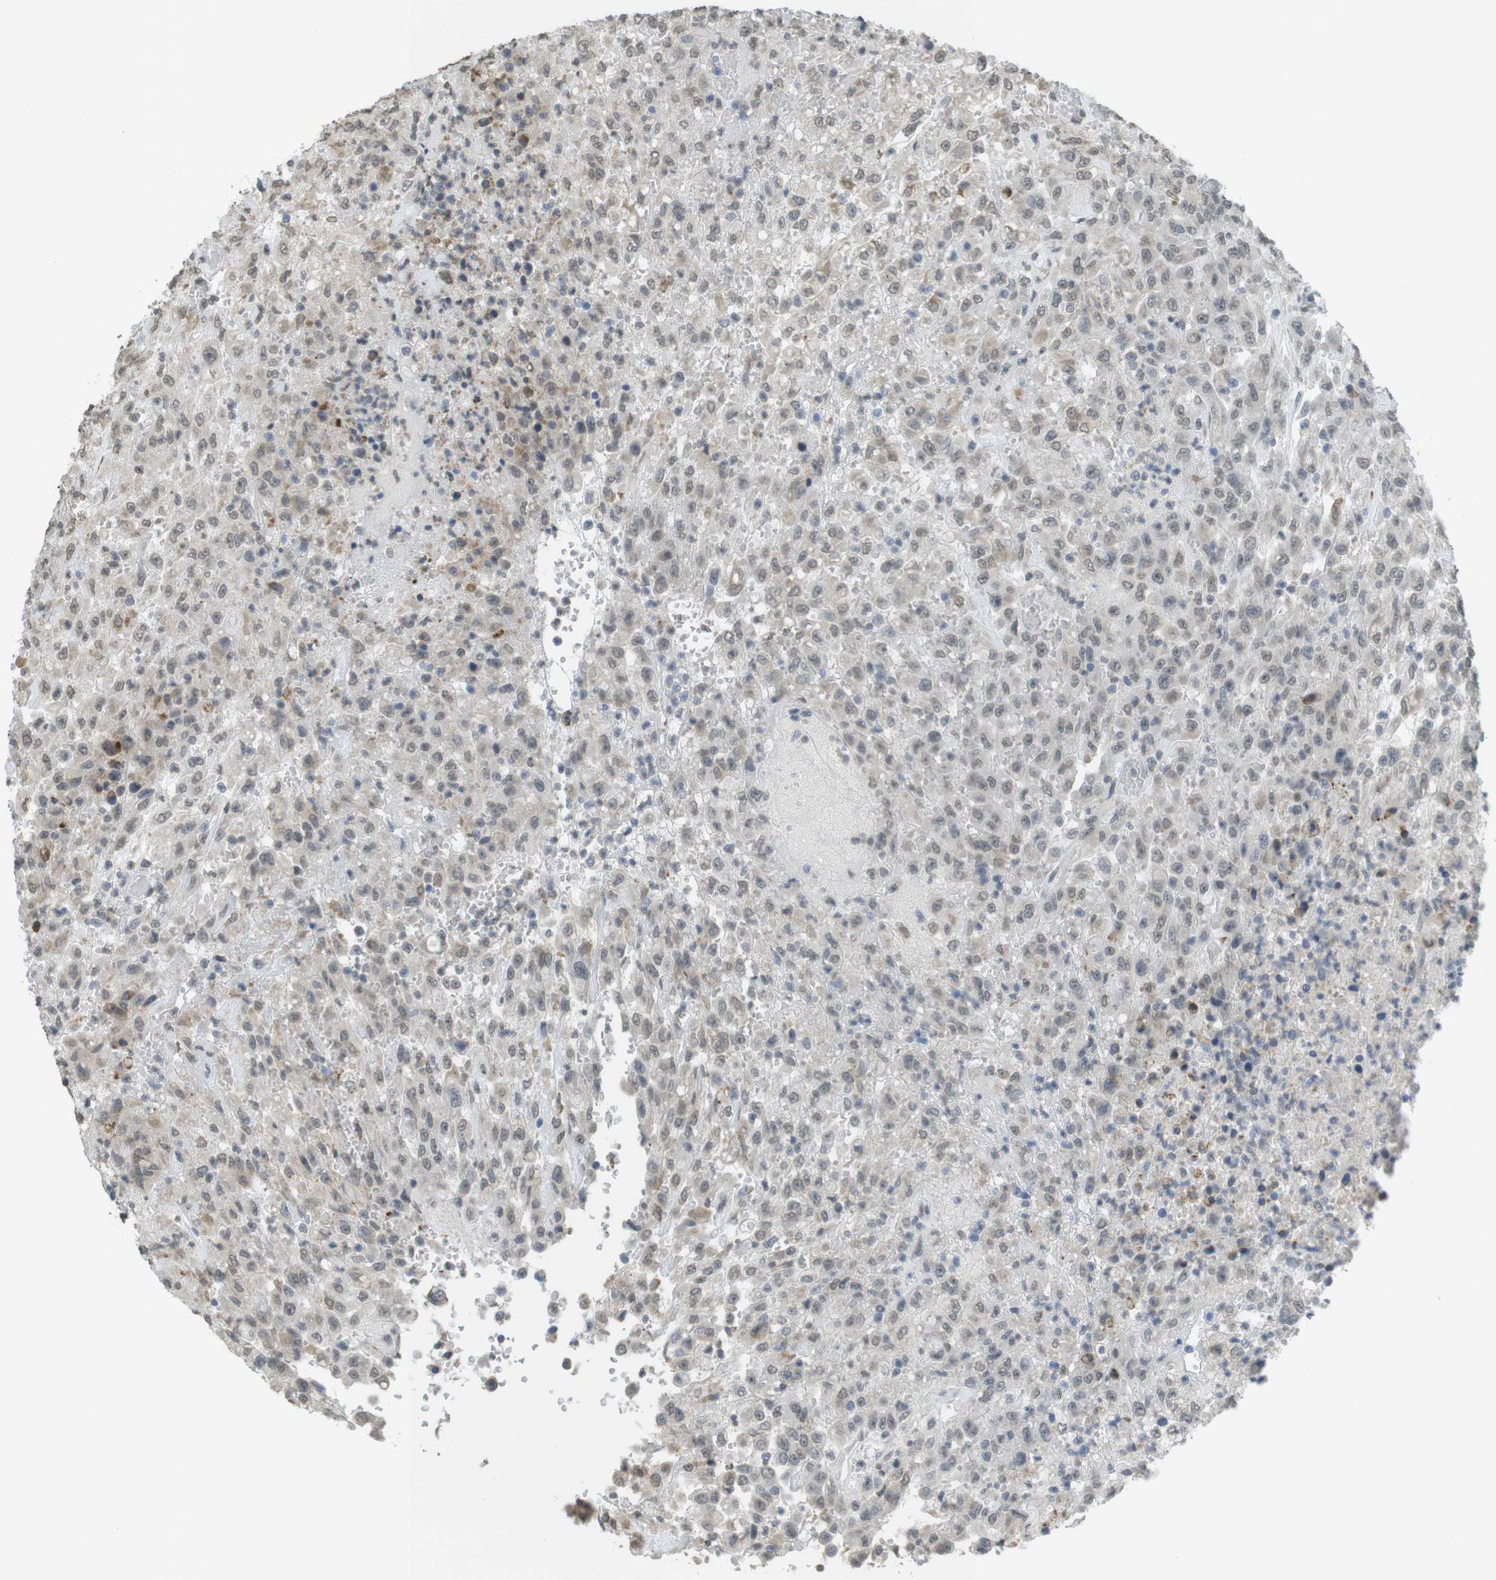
{"staining": {"intensity": "weak", "quantity": ">75%", "location": "nuclear"}, "tissue": "urothelial cancer", "cell_type": "Tumor cells", "image_type": "cancer", "snomed": [{"axis": "morphology", "description": "Urothelial carcinoma, High grade"}, {"axis": "topography", "description": "Urinary bladder"}], "caption": "High-magnification brightfield microscopy of urothelial carcinoma (high-grade) stained with DAB (brown) and counterstained with hematoxylin (blue). tumor cells exhibit weak nuclear positivity is seen in approximately>75% of cells.", "gene": "FZD10", "patient": {"sex": "male", "age": 46}}